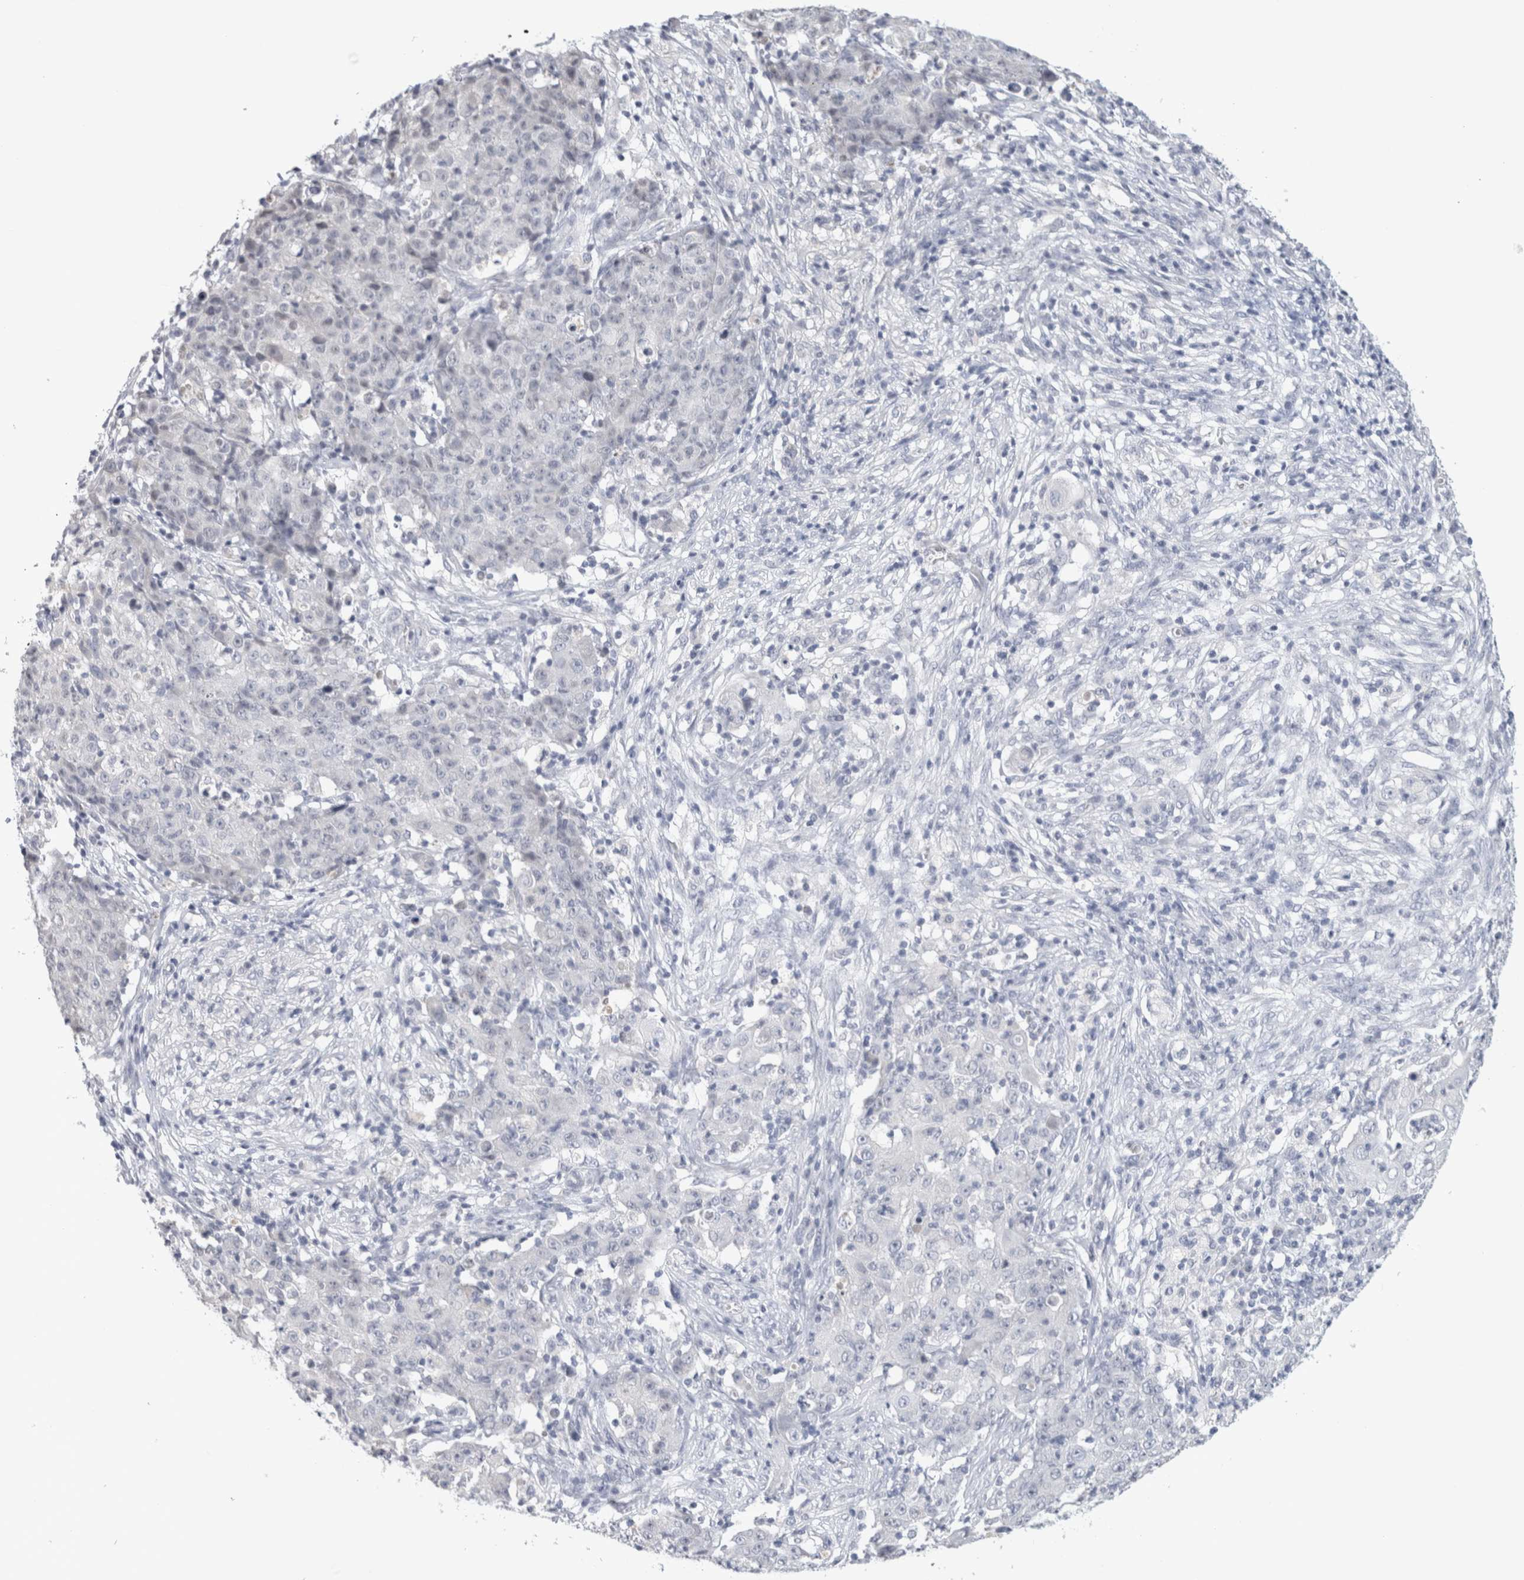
{"staining": {"intensity": "negative", "quantity": "none", "location": "none"}, "tissue": "ovarian cancer", "cell_type": "Tumor cells", "image_type": "cancer", "snomed": [{"axis": "morphology", "description": "Carcinoma, endometroid"}, {"axis": "topography", "description": "Ovary"}], "caption": "The IHC micrograph has no significant staining in tumor cells of ovarian cancer tissue.", "gene": "TONSL", "patient": {"sex": "female", "age": 42}}